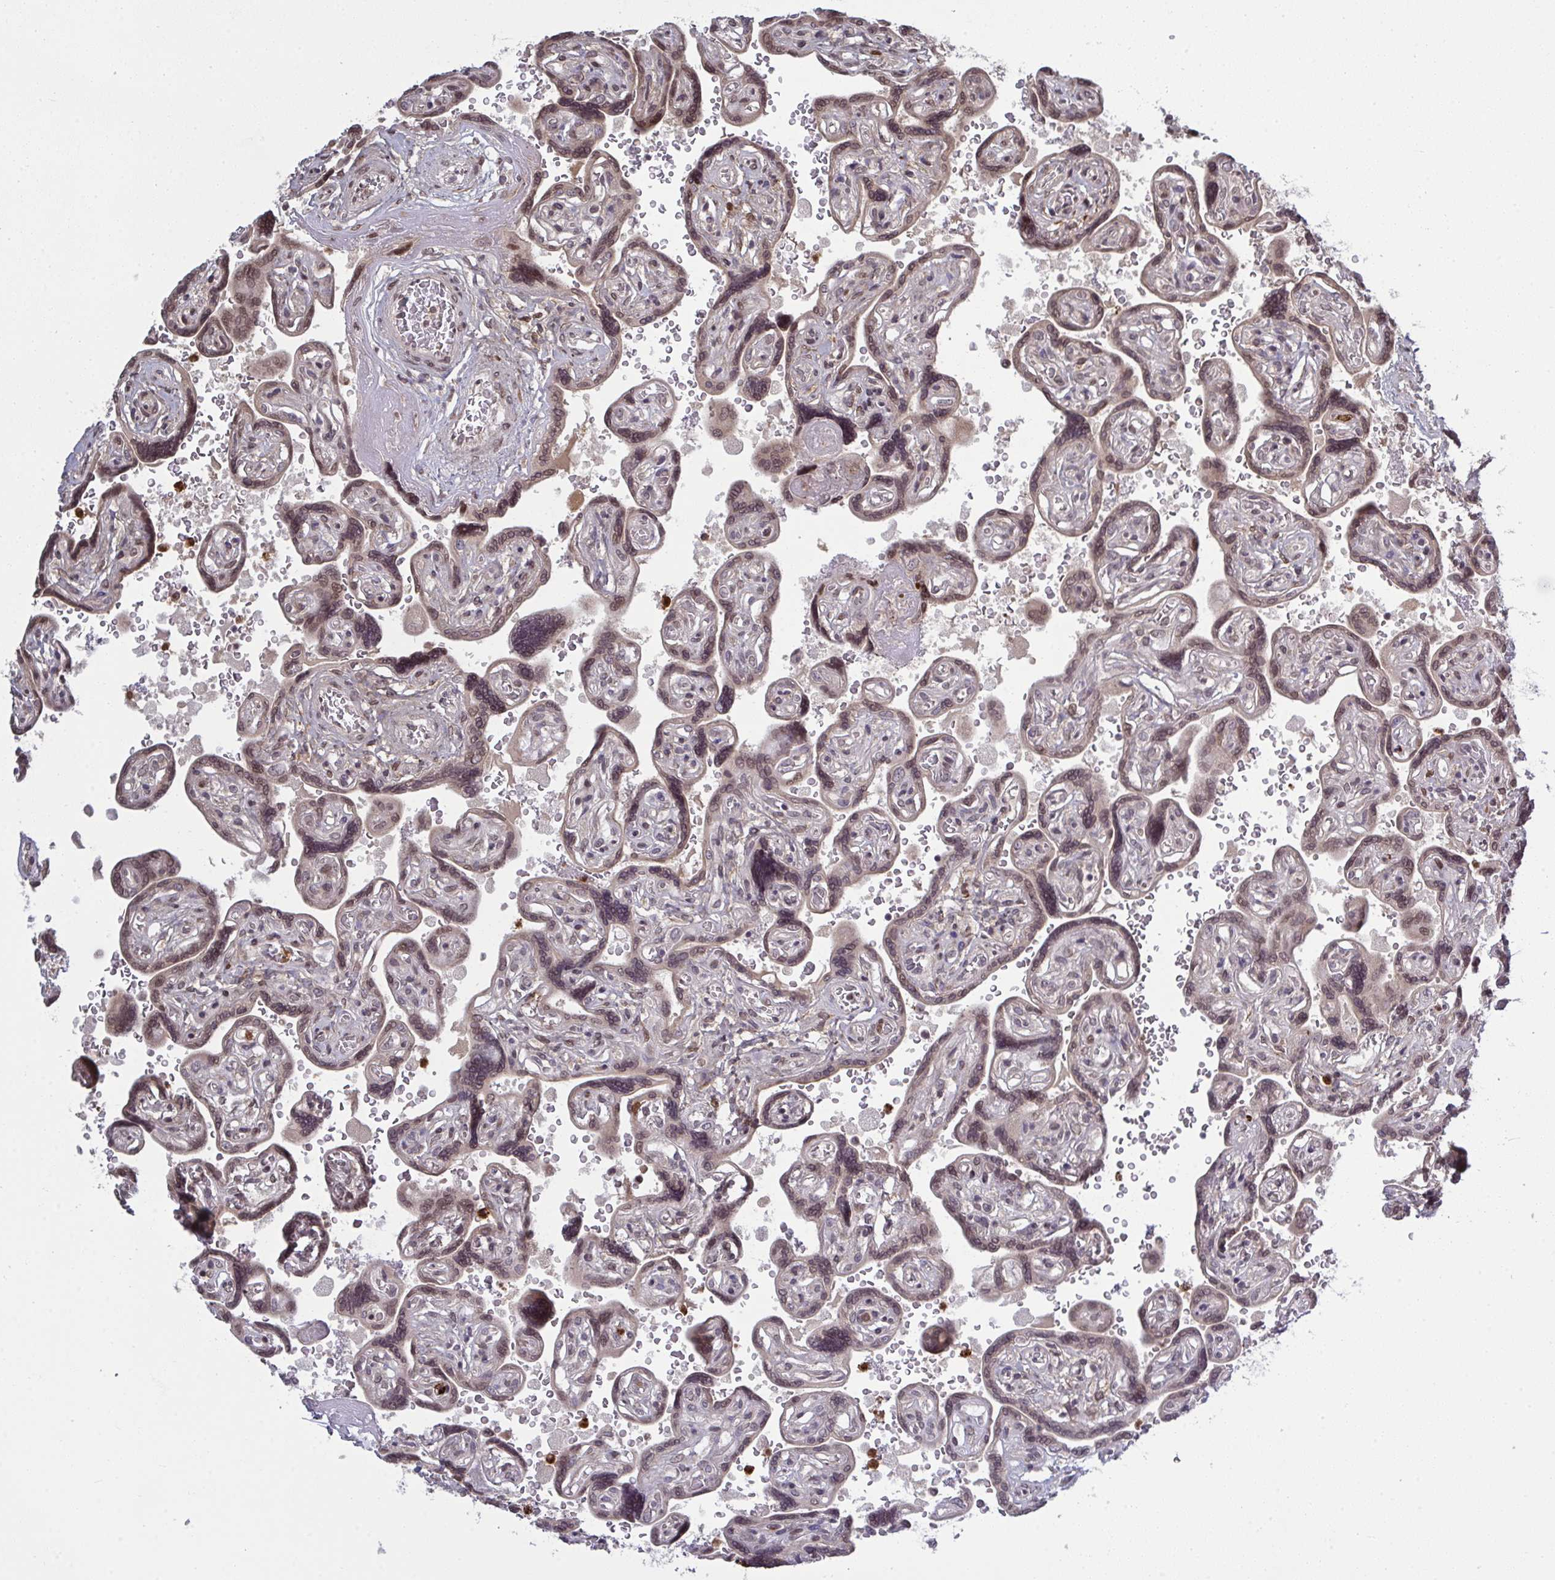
{"staining": {"intensity": "strong", "quantity": "25%-75%", "location": "nuclear"}, "tissue": "placenta", "cell_type": "Trophoblastic cells", "image_type": "normal", "snomed": [{"axis": "morphology", "description": "Normal tissue, NOS"}, {"axis": "topography", "description": "Placenta"}], "caption": "The immunohistochemical stain shows strong nuclear positivity in trophoblastic cells of unremarkable placenta.", "gene": "UXT", "patient": {"sex": "female", "age": 32}}